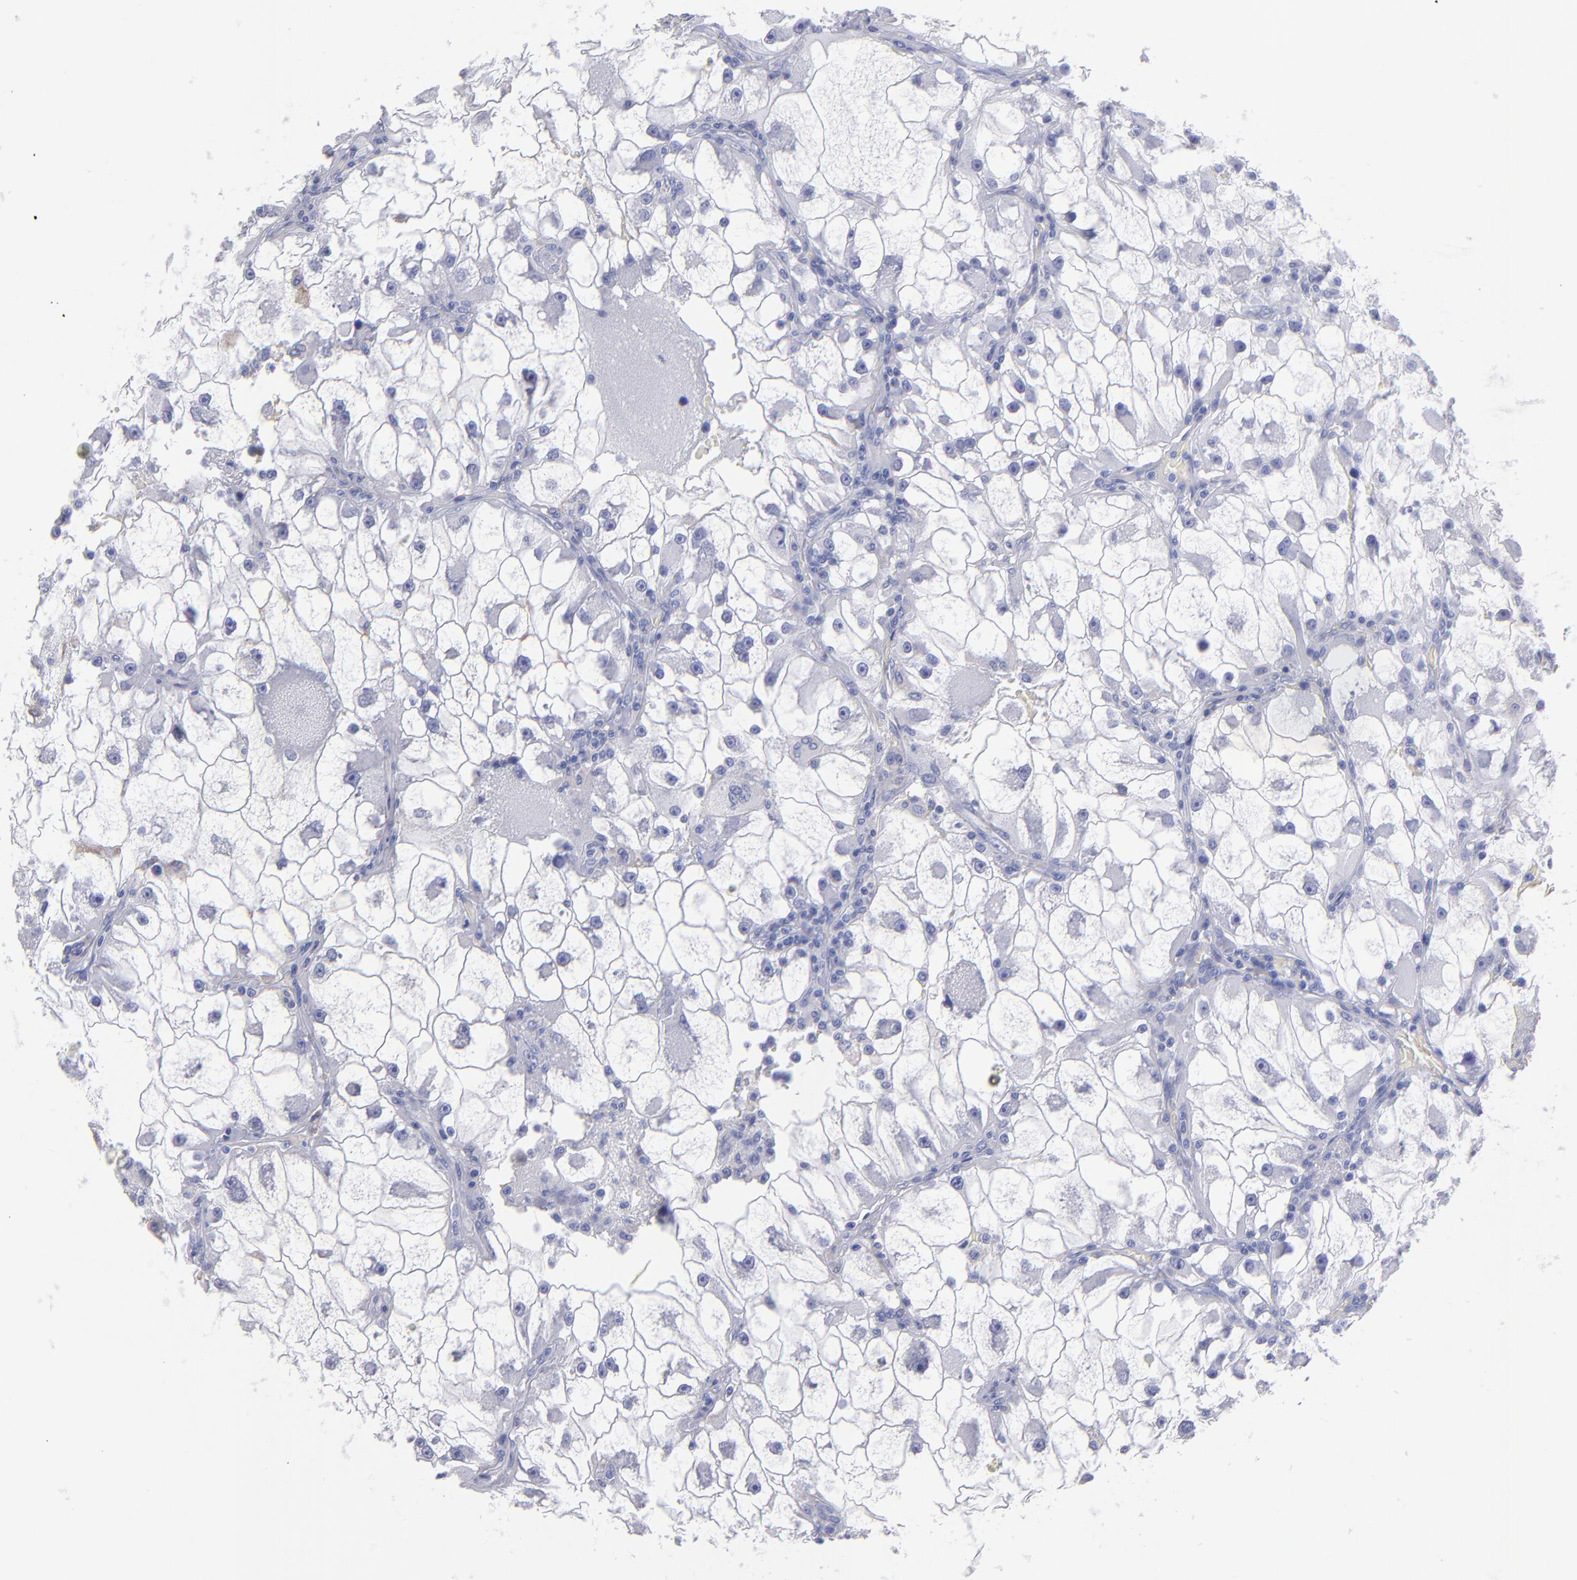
{"staining": {"intensity": "negative", "quantity": "none", "location": "none"}, "tissue": "renal cancer", "cell_type": "Tumor cells", "image_type": "cancer", "snomed": [{"axis": "morphology", "description": "Adenocarcinoma, NOS"}, {"axis": "topography", "description": "Kidney"}], "caption": "Tumor cells show no significant protein expression in renal cancer.", "gene": "MB", "patient": {"sex": "female", "age": 73}}